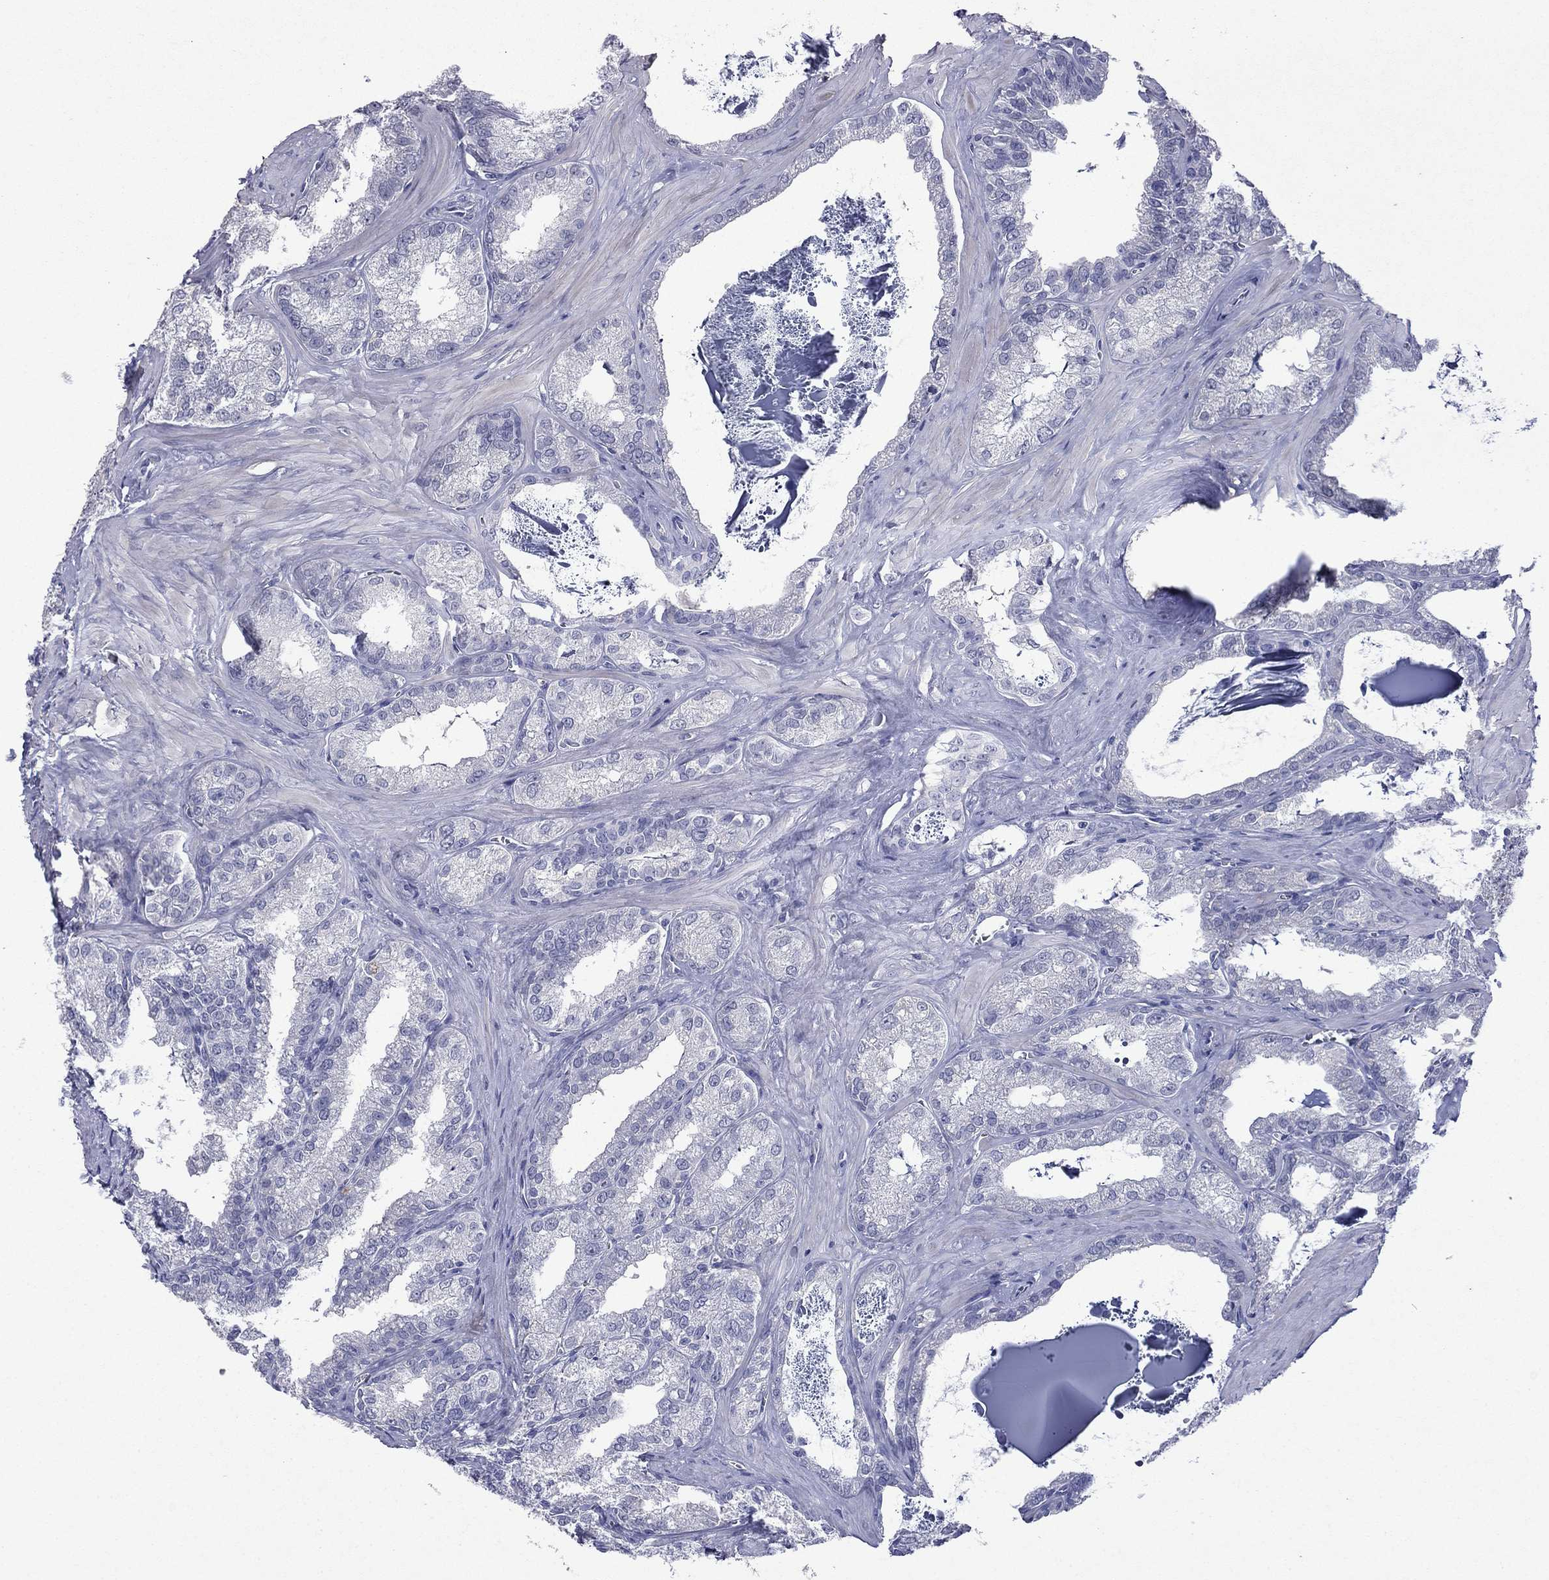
{"staining": {"intensity": "negative", "quantity": "none", "location": "none"}, "tissue": "seminal vesicle", "cell_type": "Glandular cells", "image_type": "normal", "snomed": [{"axis": "morphology", "description": "Normal tissue, NOS"}, {"axis": "topography", "description": "Seminal veicle"}], "caption": "An IHC photomicrograph of normal seminal vesicle is shown. There is no staining in glandular cells of seminal vesicle. (DAB (3,3'-diaminobenzidine) IHC with hematoxylin counter stain).", "gene": "CFAP119", "patient": {"sex": "male", "age": 57}}